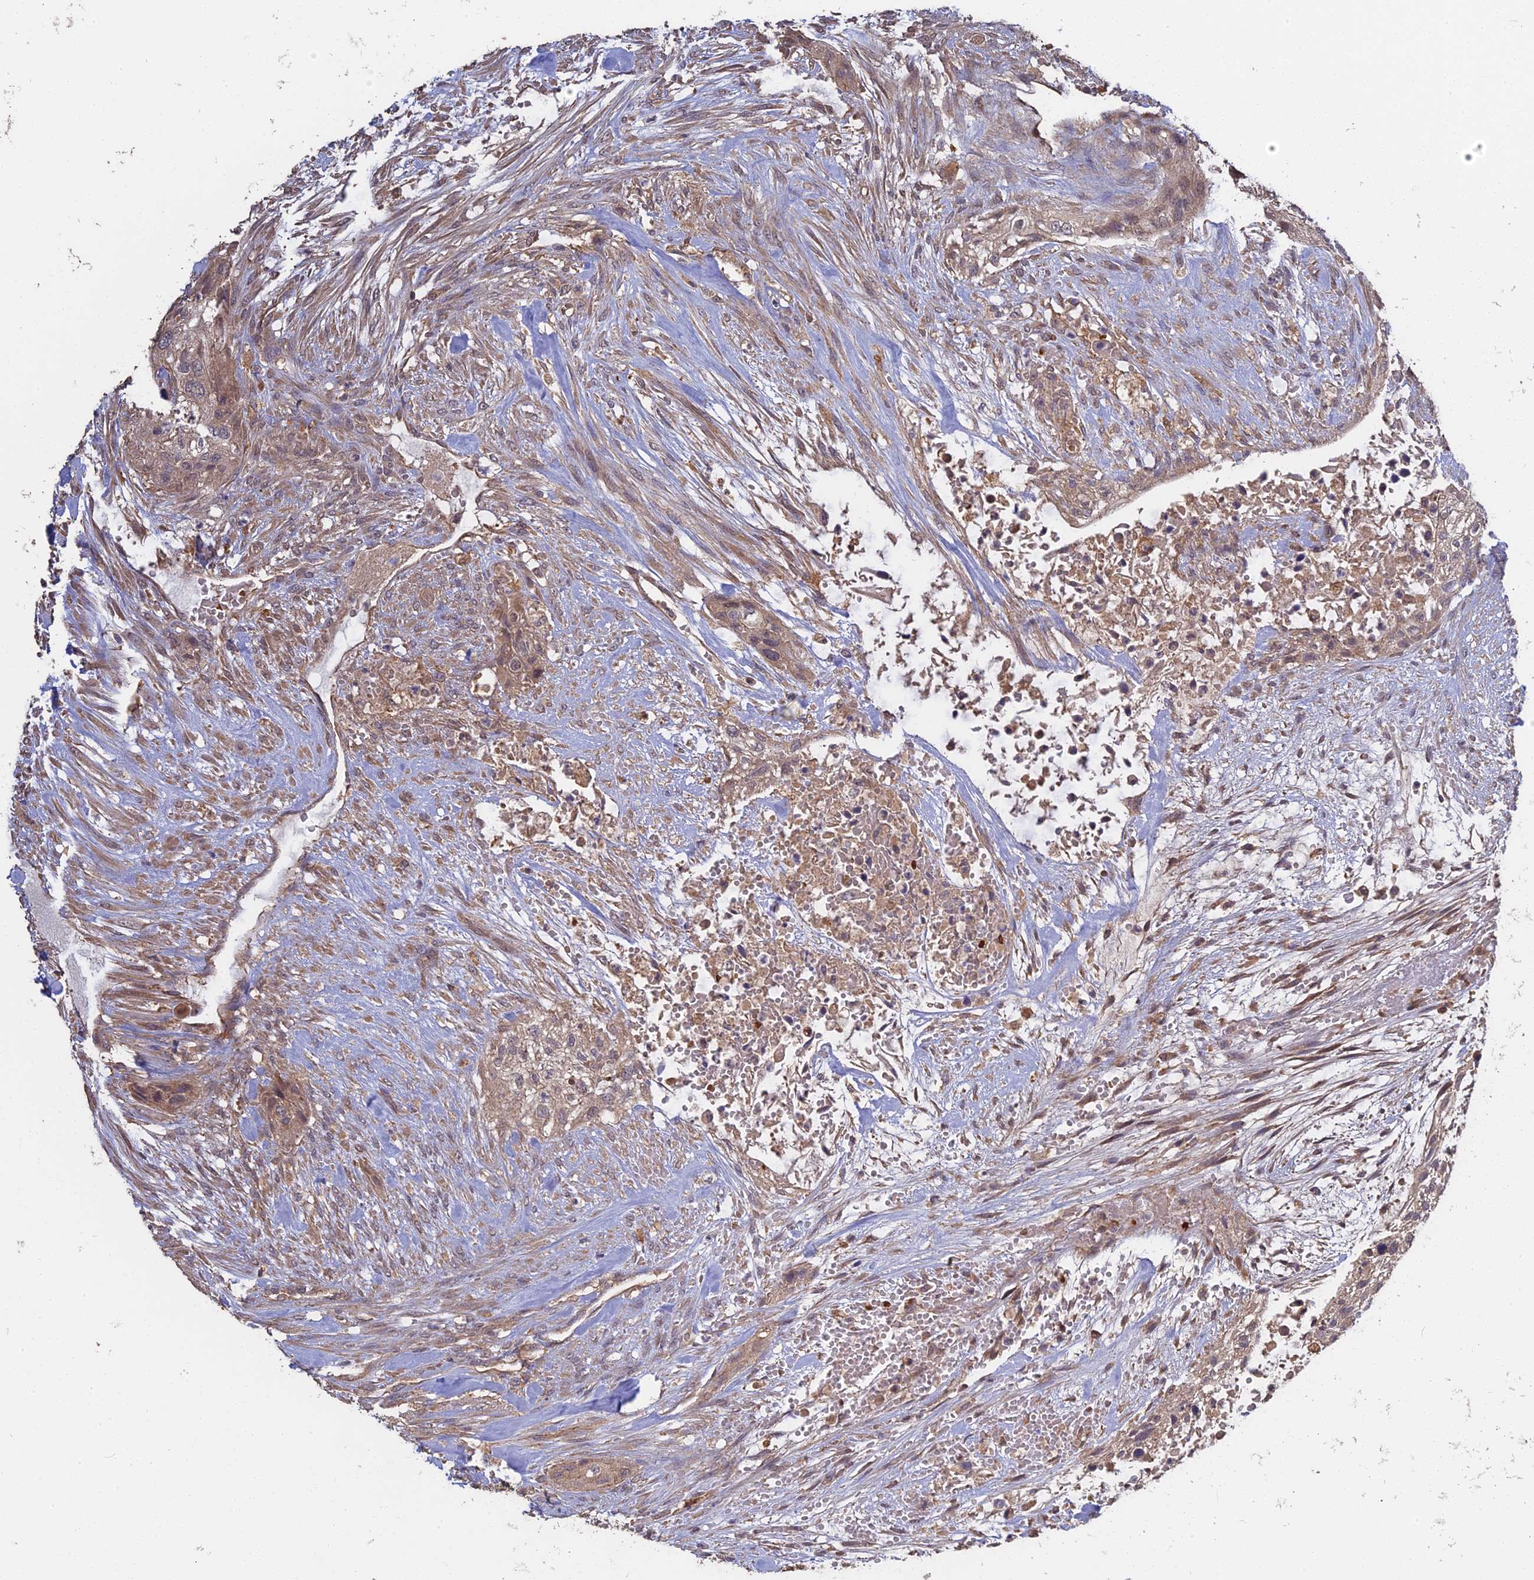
{"staining": {"intensity": "weak", "quantity": "25%-75%", "location": "cytoplasmic/membranous"}, "tissue": "urothelial cancer", "cell_type": "Tumor cells", "image_type": "cancer", "snomed": [{"axis": "morphology", "description": "Urothelial carcinoma, High grade"}, {"axis": "topography", "description": "Urinary bladder"}], "caption": "The photomicrograph shows a brown stain indicating the presence of a protein in the cytoplasmic/membranous of tumor cells in high-grade urothelial carcinoma.", "gene": "ARHGAP40", "patient": {"sex": "male", "age": 35}}